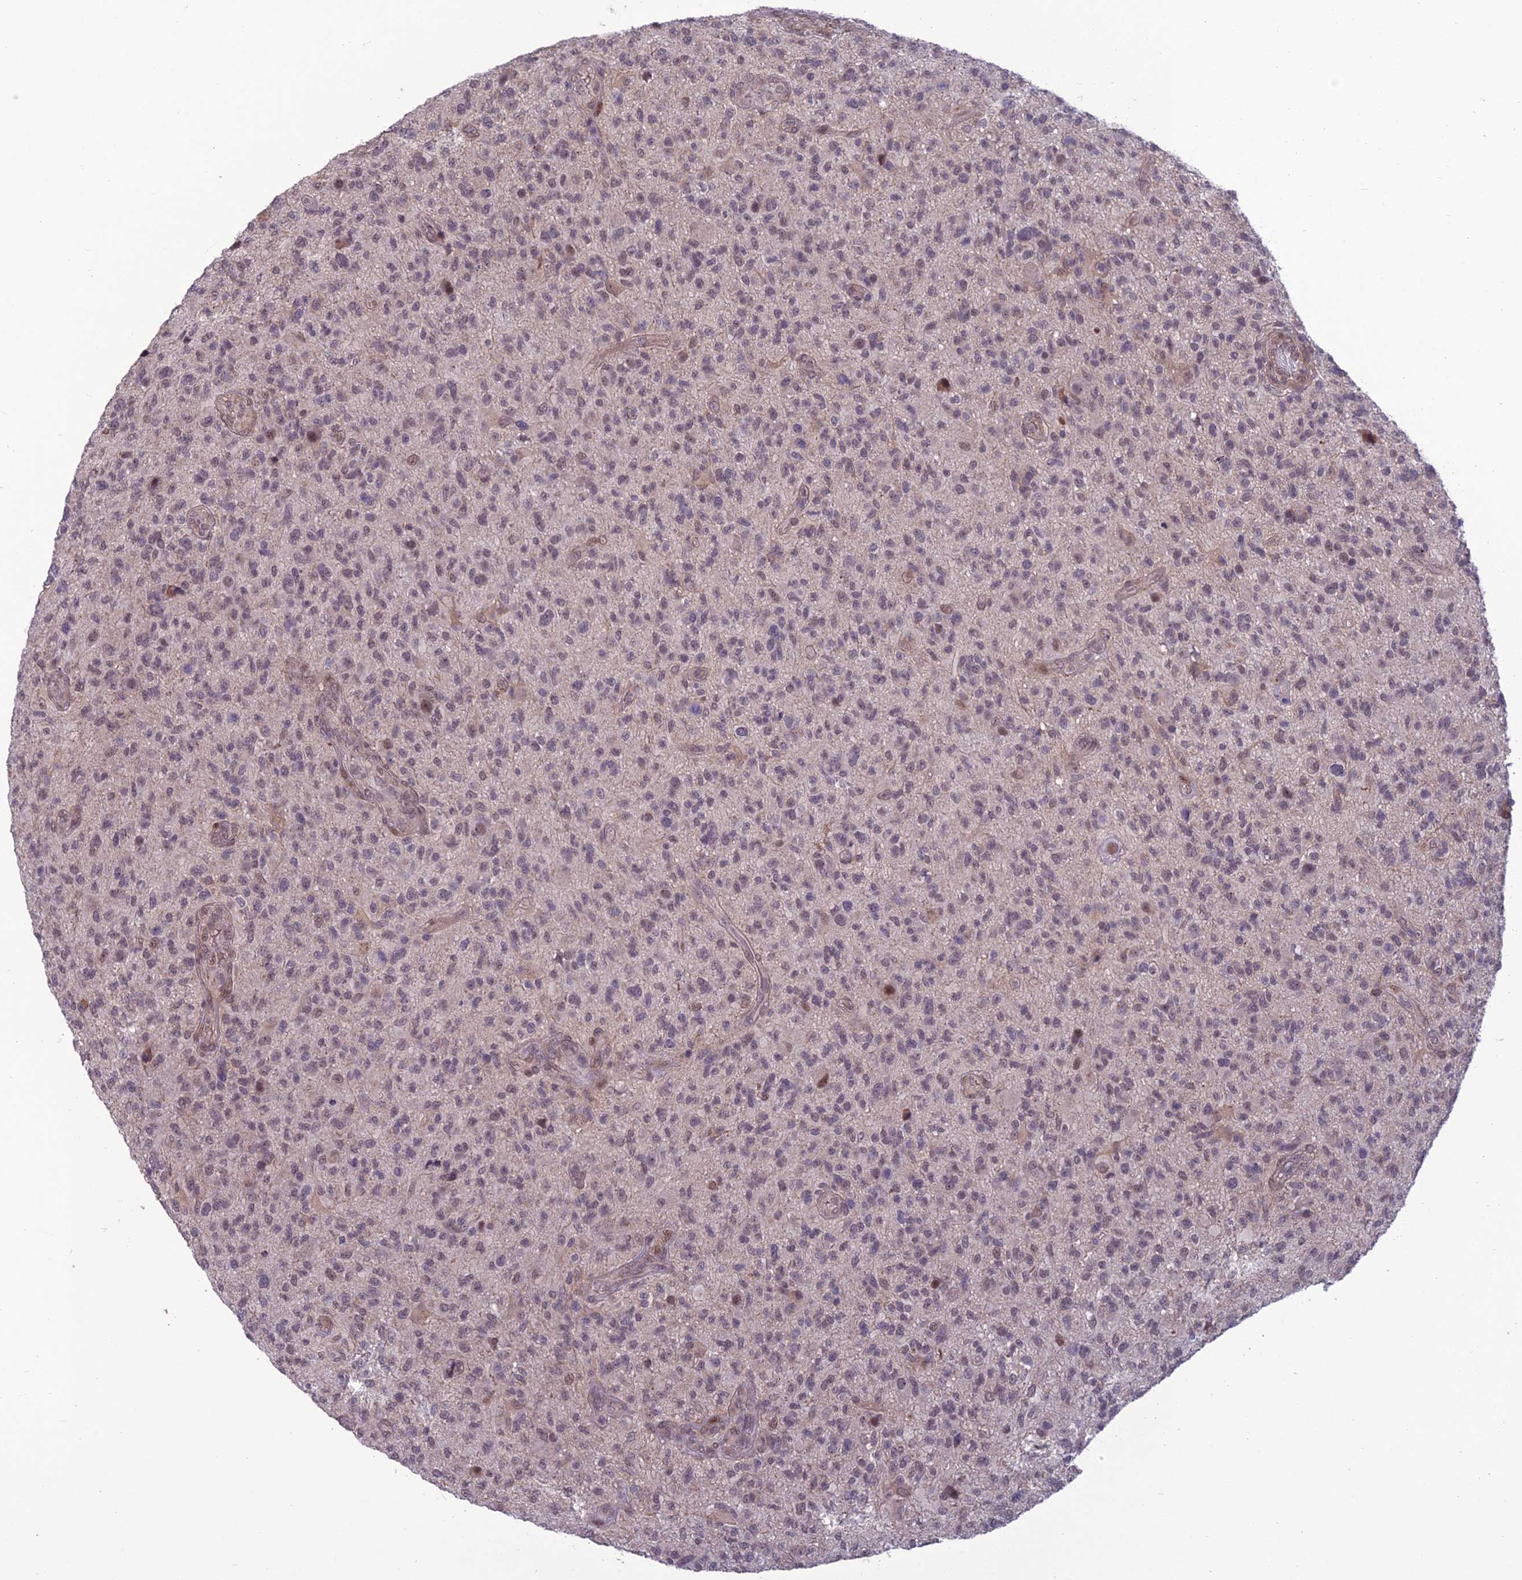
{"staining": {"intensity": "weak", "quantity": "25%-75%", "location": "nuclear"}, "tissue": "glioma", "cell_type": "Tumor cells", "image_type": "cancer", "snomed": [{"axis": "morphology", "description": "Glioma, malignant, High grade"}, {"axis": "topography", "description": "Brain"}], "caption": "A photomicrograph showing weak nuclear staining in about 25%-75% of tumor cells in malignant glioma (high-grade), as visualized by brown immunohistochemical staining.", "gene": "FBRS", "patient": {"sex": "male", "age": 47}}